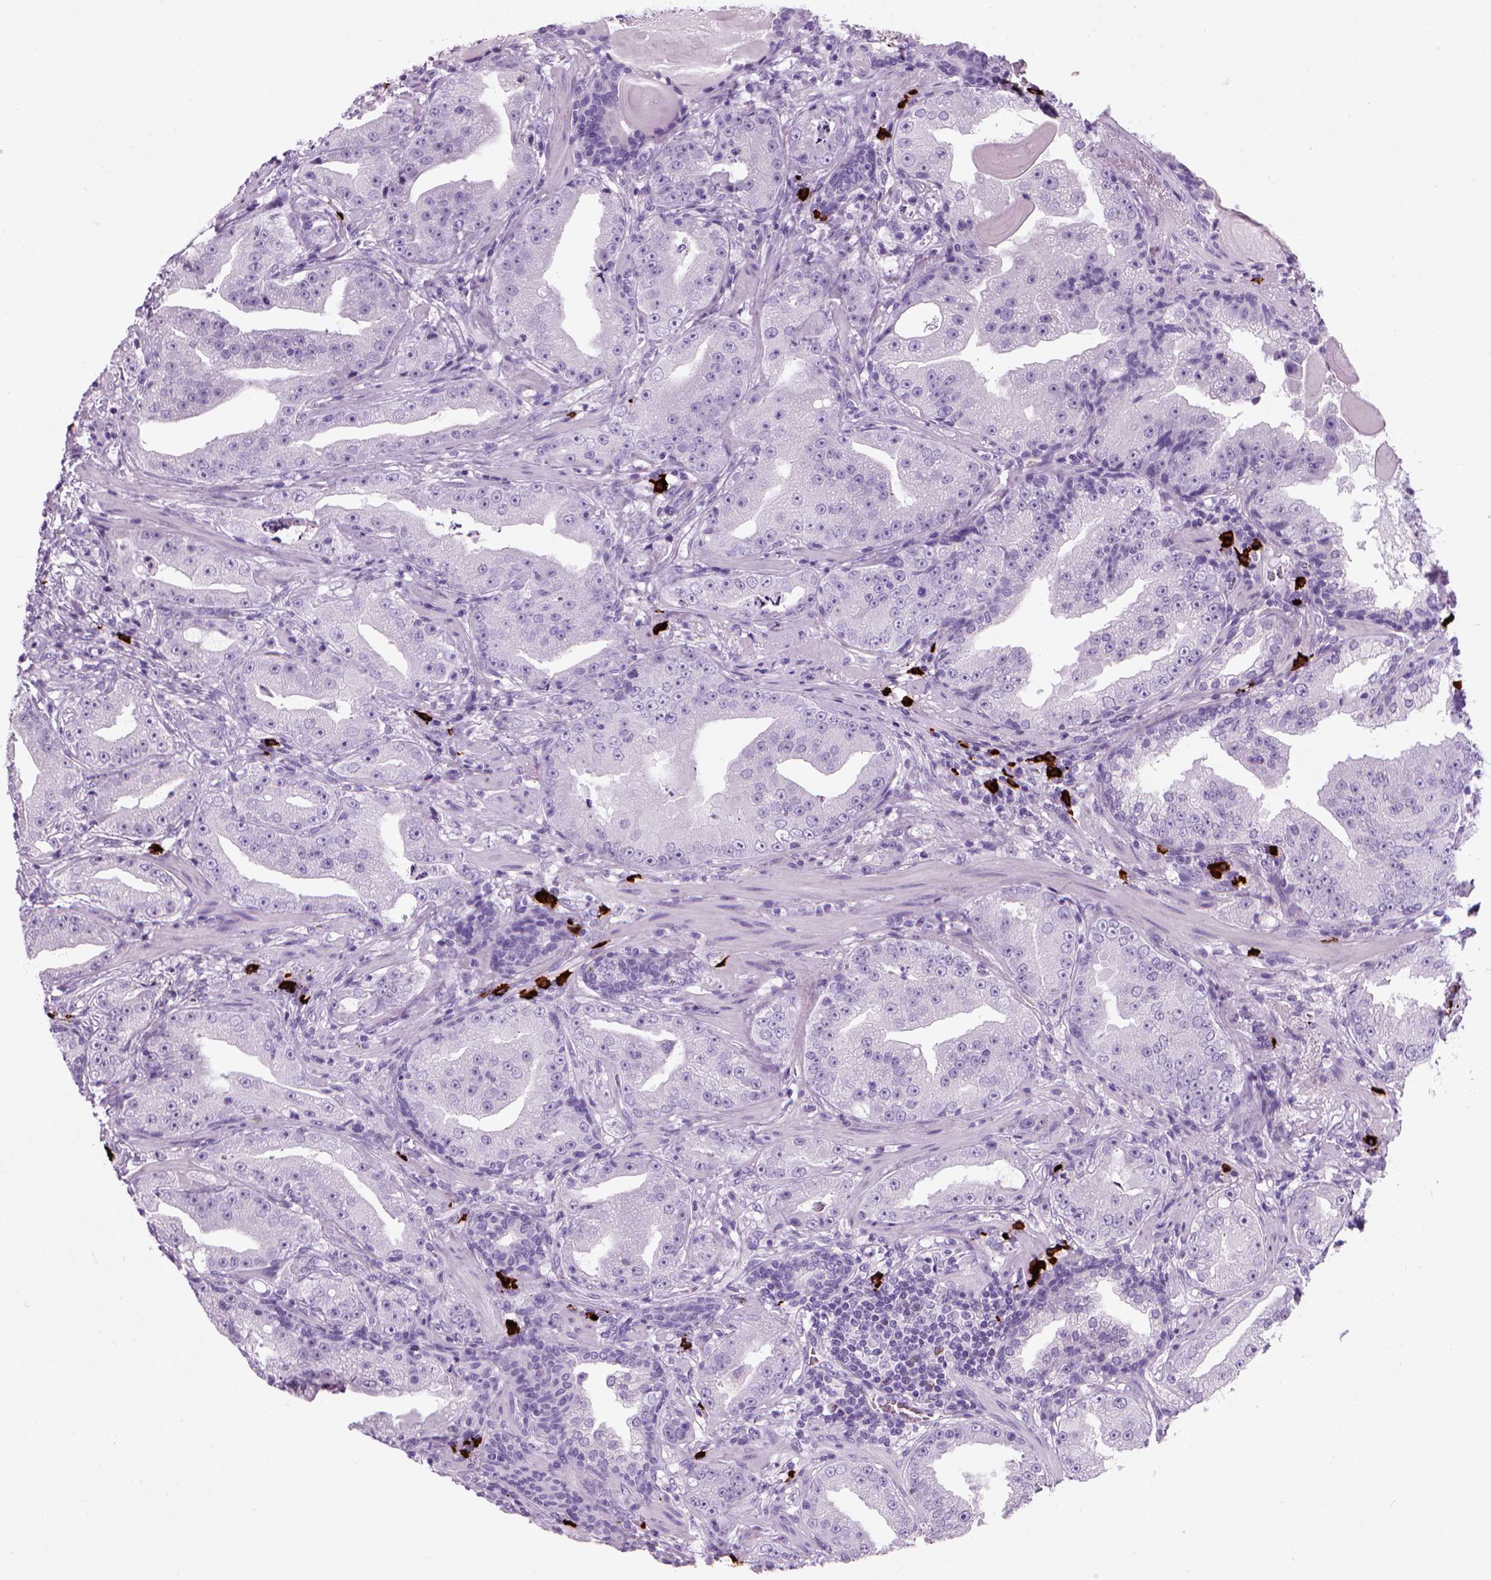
{"staining": {"intensity": "negative", "quantity": "none", "location": "none"}, "tissue": "prostate cancer", "cell_type": "Tumor cells", "image_type": "cancer", "snomed": [{"axis": "morphology", "description": "Adenocarcinoma, Low grade"}, {"axis": "topography", "description": "Prostate"}], "caption": "A histopathology image of prostate low-grade adenocarcinoma stained for a protein exhibits no brown staining in tumor cells.", "gene": "MZB1", "patient": {"sex": "male", "age": 62}}